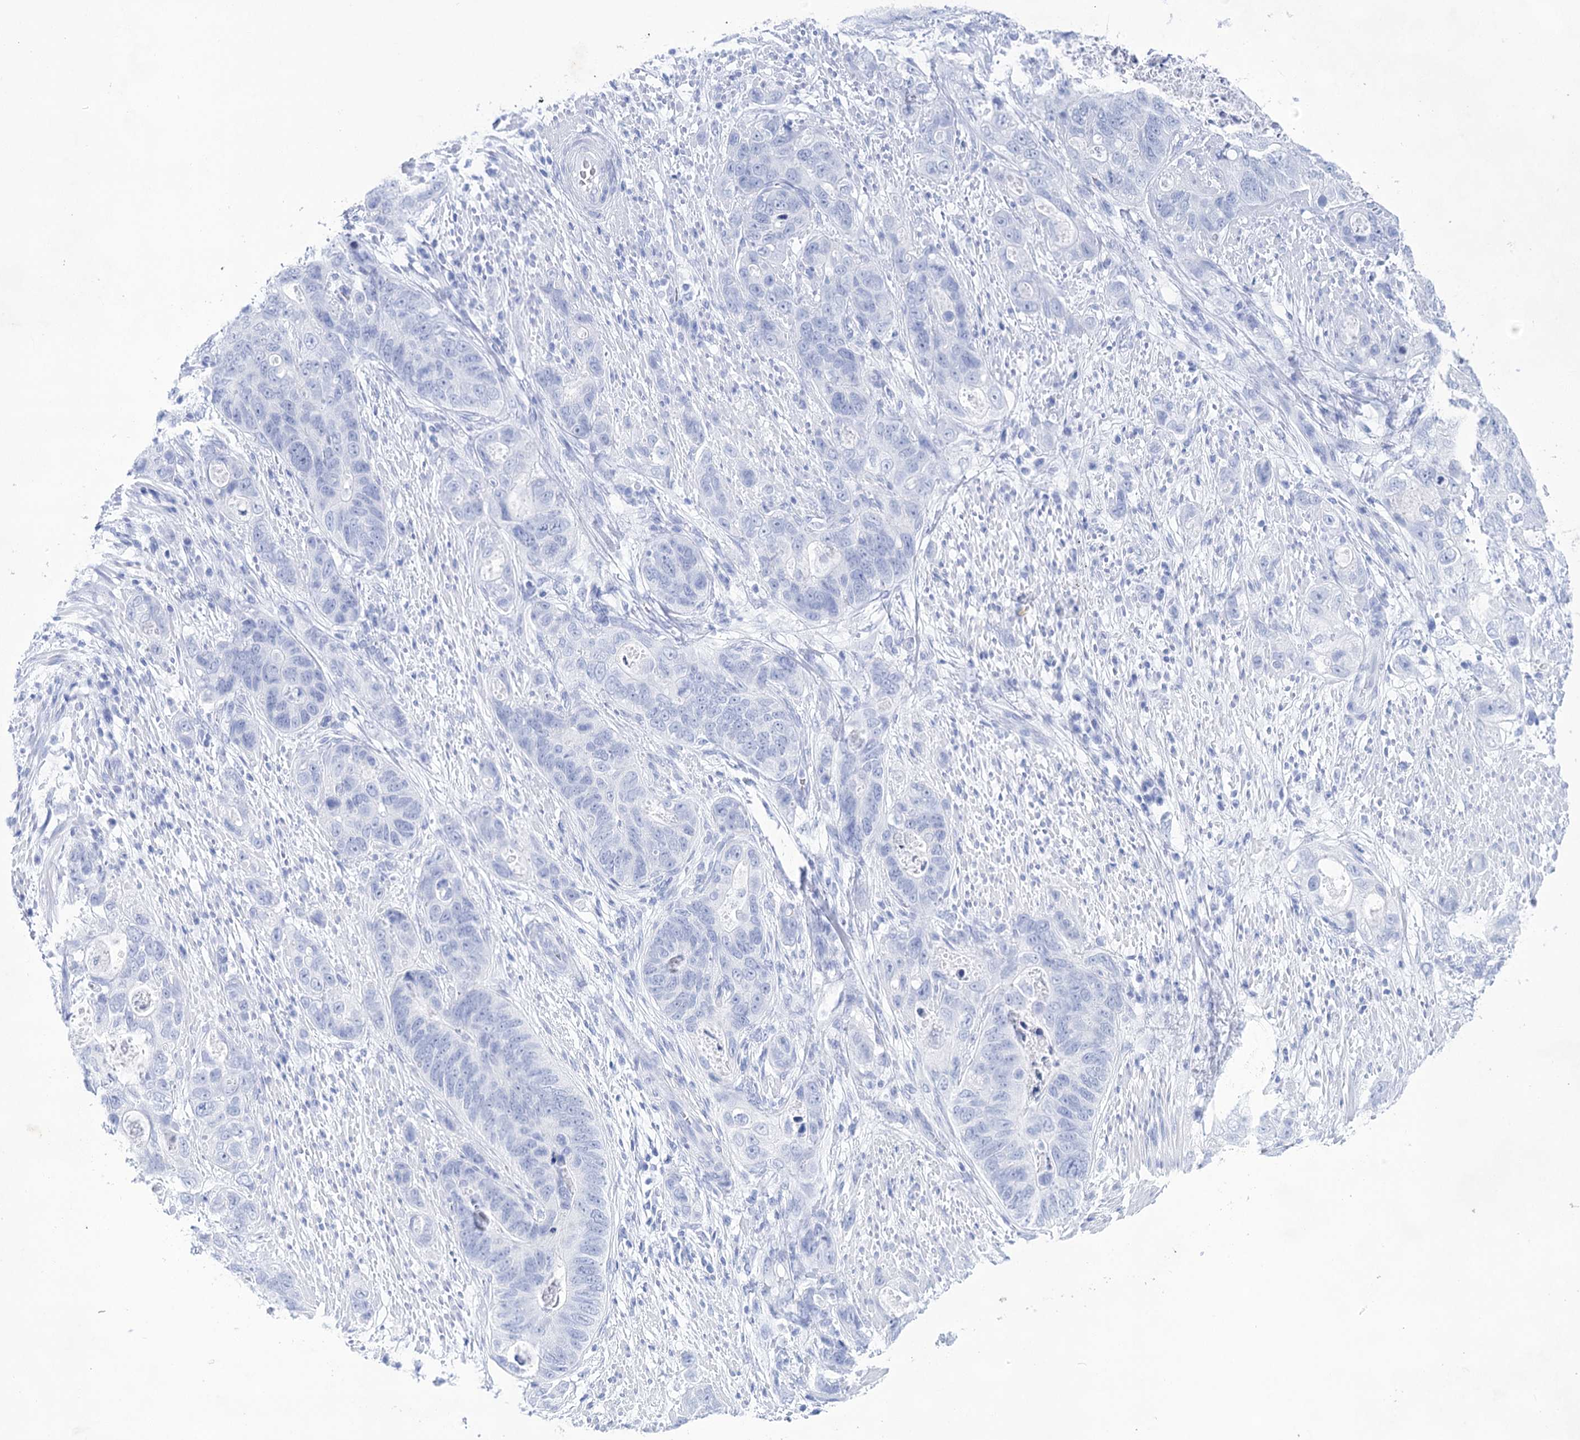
{"staining": {"intensity": "negative", "quantity": "none", "location": "none"}, "tissue": "stomach cancer", "cell_type": "Tumor cells", "image_type": "cancer", "snomed": [{"axis": "morphology", "description": "Adenocarcinoma, NOS"}, {"axis": "topography", "description": "Stomach"}], "caption": "There is no significant expression in tumor cells of stomach adenocarcinoma.", "gene": "LALBA", "patient": {"sex": "female", "age": 89}}